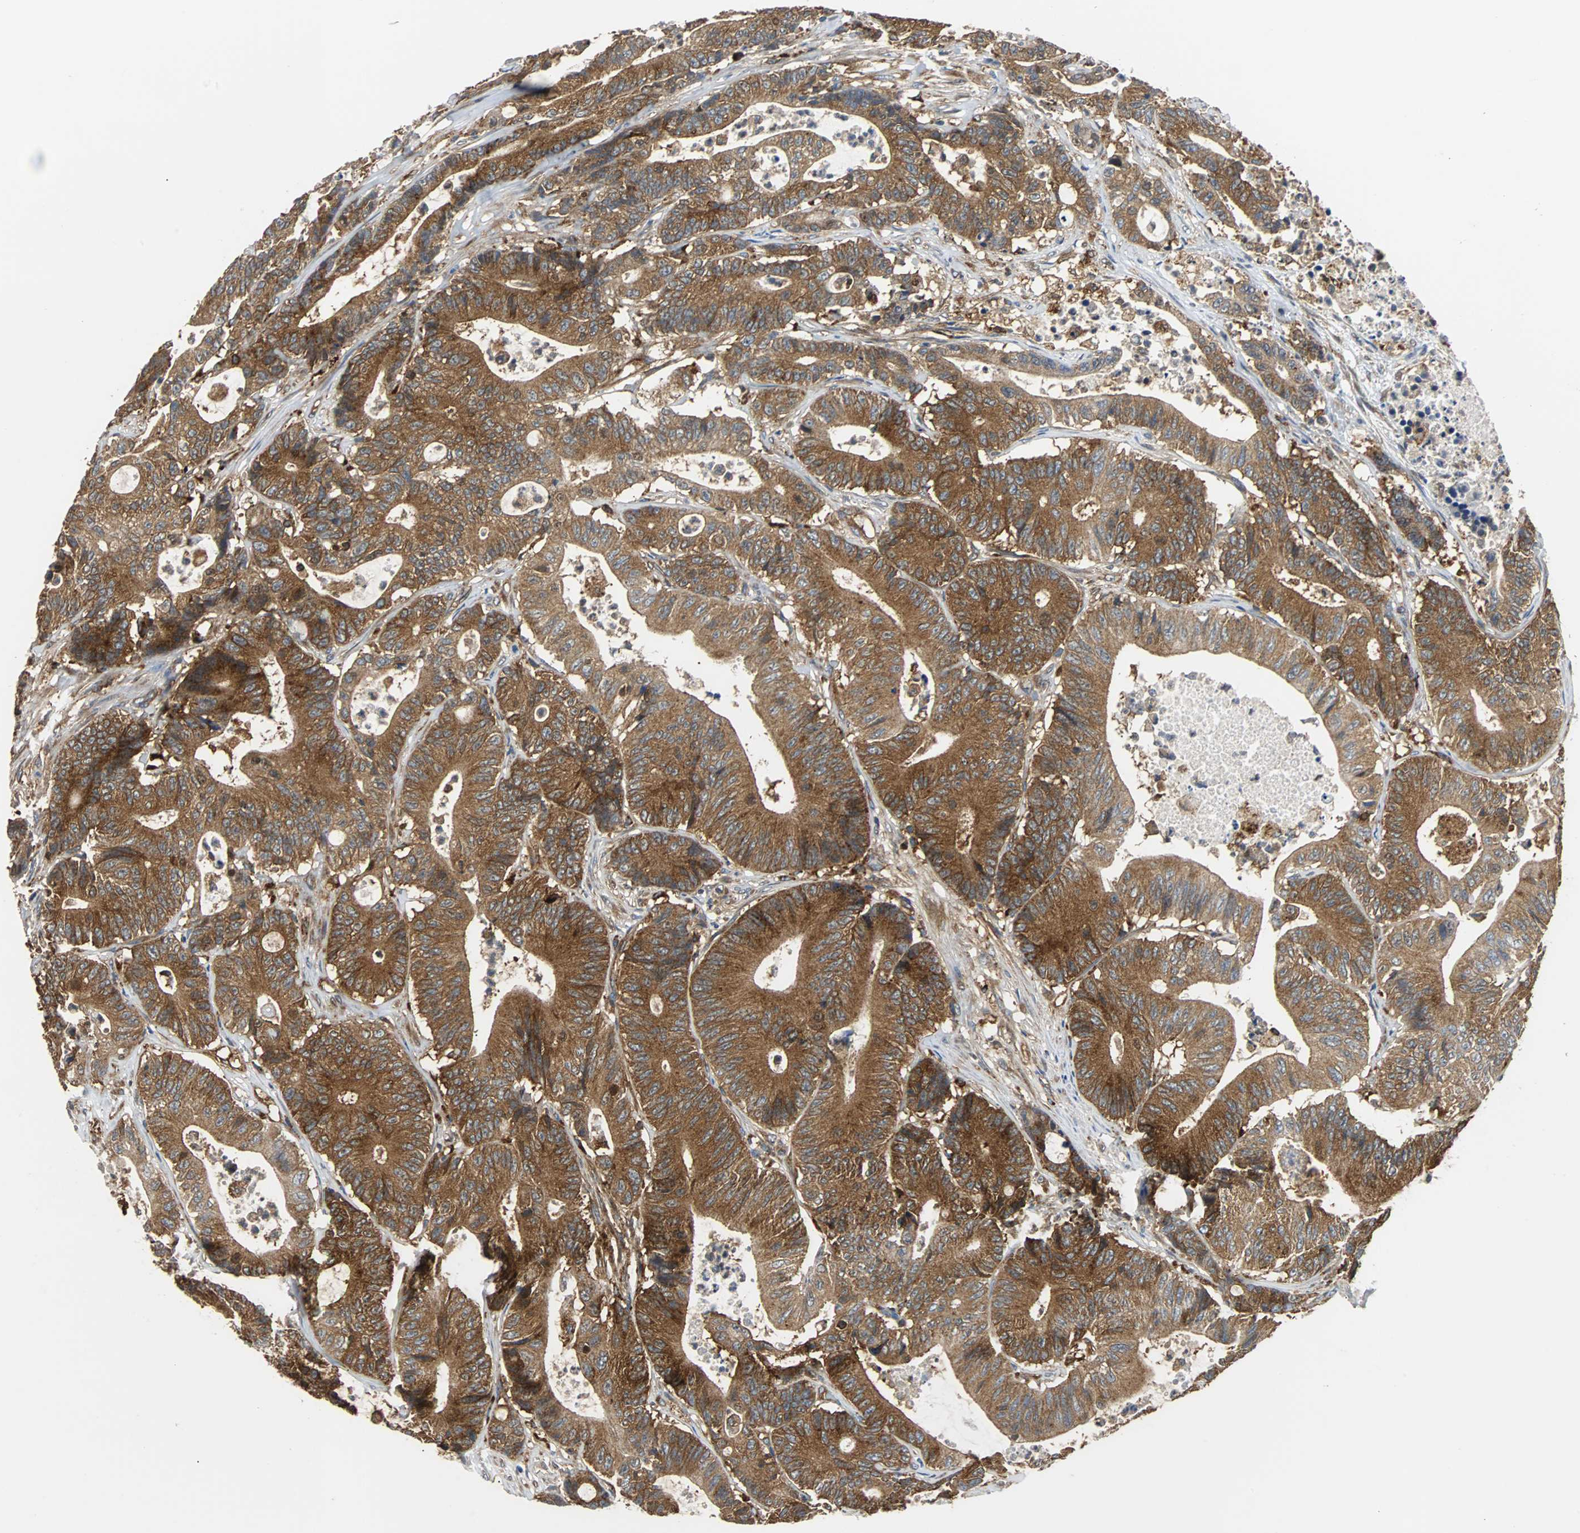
{"staining": {"intensity": "strong", "quantity": ">75%", "location": "cytoplasmic/membranous"}, "tissue": "colorectal cancer", "cell_type": "Tumor cells", "image_type": "cancer", "snomed": [{"axis": "morphology", "description": "Adenocarcinoma, NOS"}, {"axis": "topography", "description": "Colon"}], "caption": "Protein staining demonstrates strong cytoplasmic/membranous positivity in approximately >75% of tumor cells in adenocarcinoma (colorectal). (DAB IHC, brown staining for protein, blue staining for nuclei).", "gene": "RELA", "patient": {"sex": "female", "age": 84}}